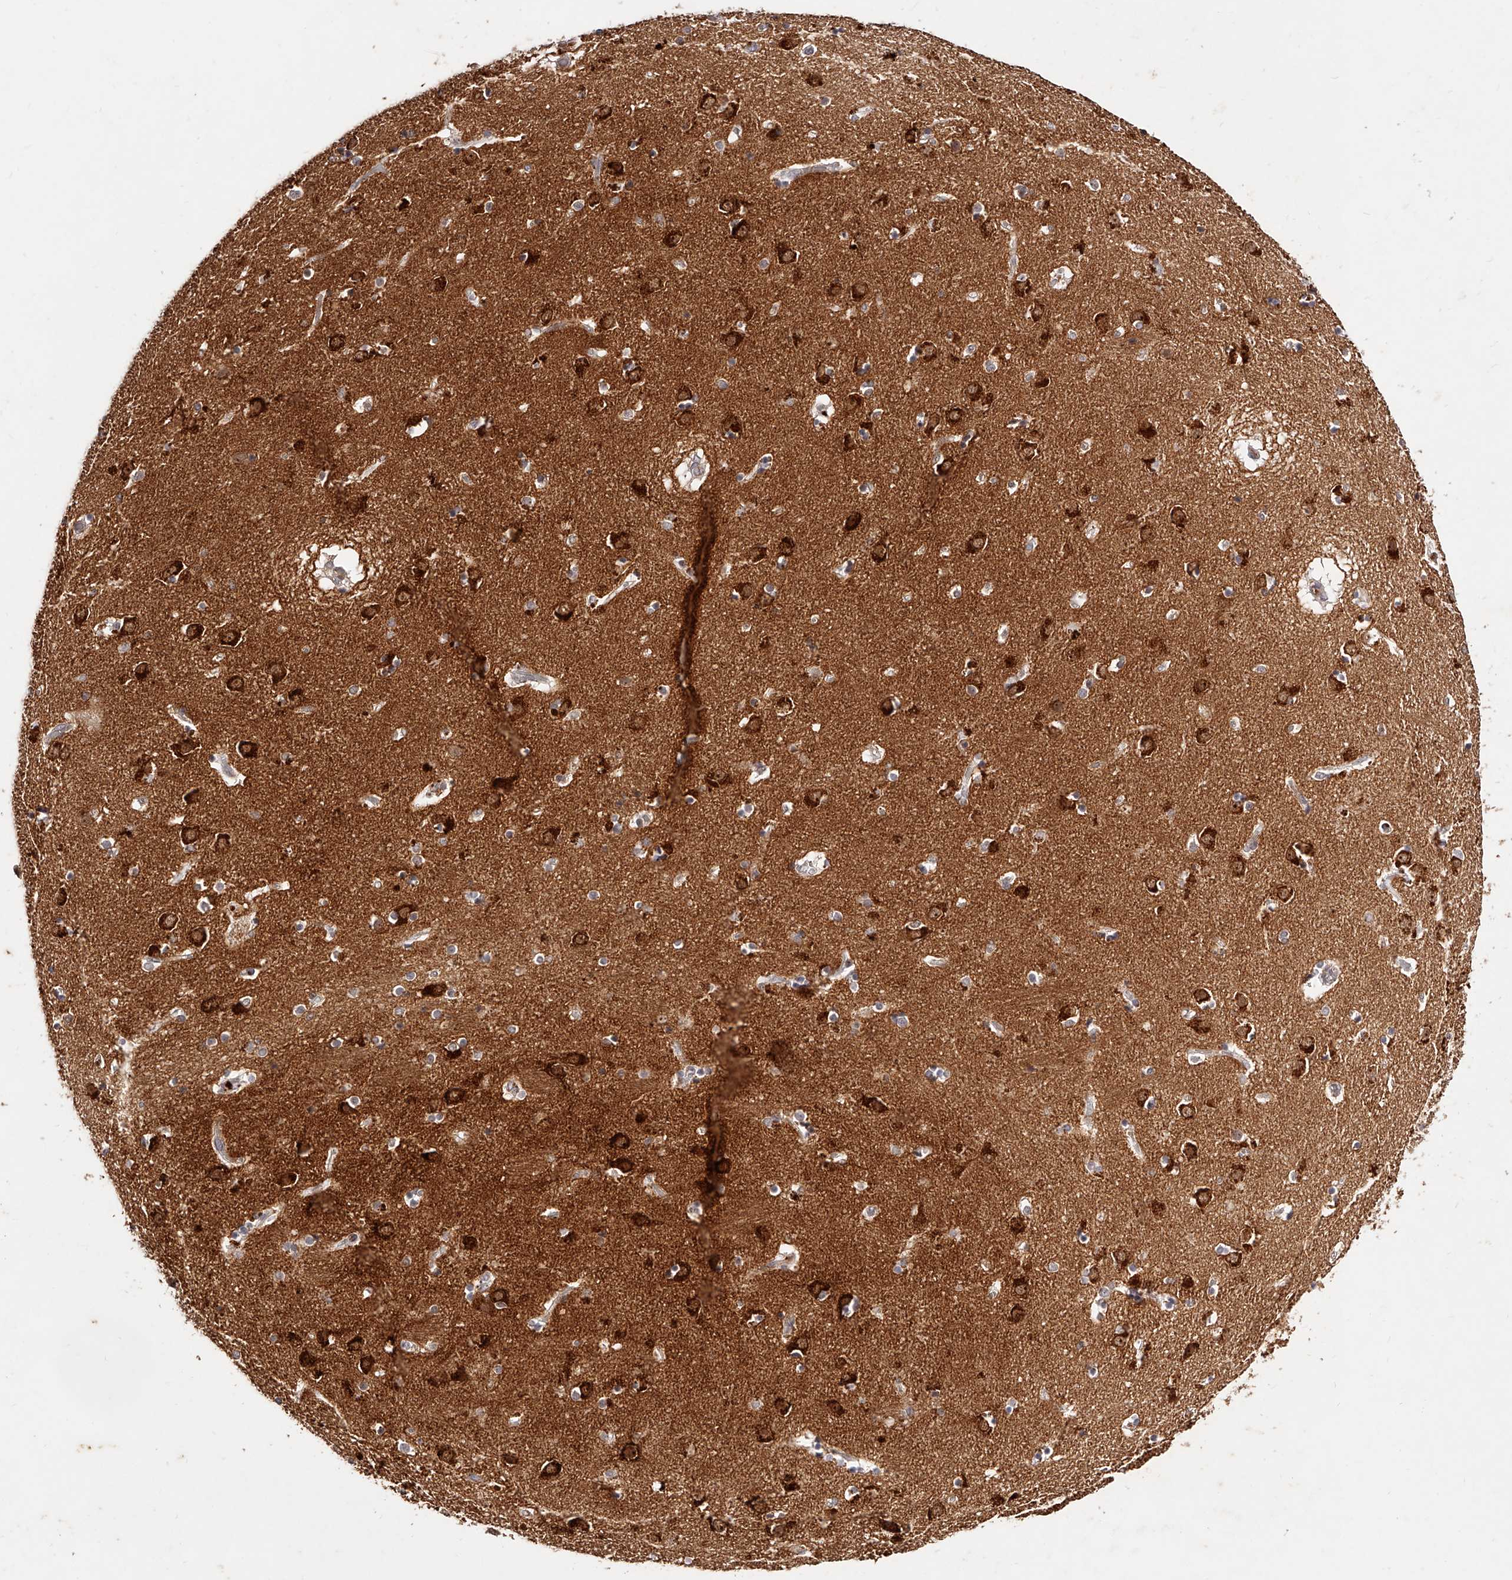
{"staining": {"intensity": "weak", "quantity": "<25%", "location": "cytoplasmic/membranous"}, "tissue": "caudate", "cell_type": "Glial cells", "image_type": "normal", "snomed": [{"axis": "morphology", "description": "Normal tissue, NOS"}, {"axis": "topography", "description": "Lateral ventricle wall"}], "caption": "Glial cells are negative for protein expression in normal human caudate. (DAB (3,3'-diaminobenzidine) immunohistochemistry, high magnification).", "gene": "PHACTR1", "patient": {"sex": "male", "age": 70}}